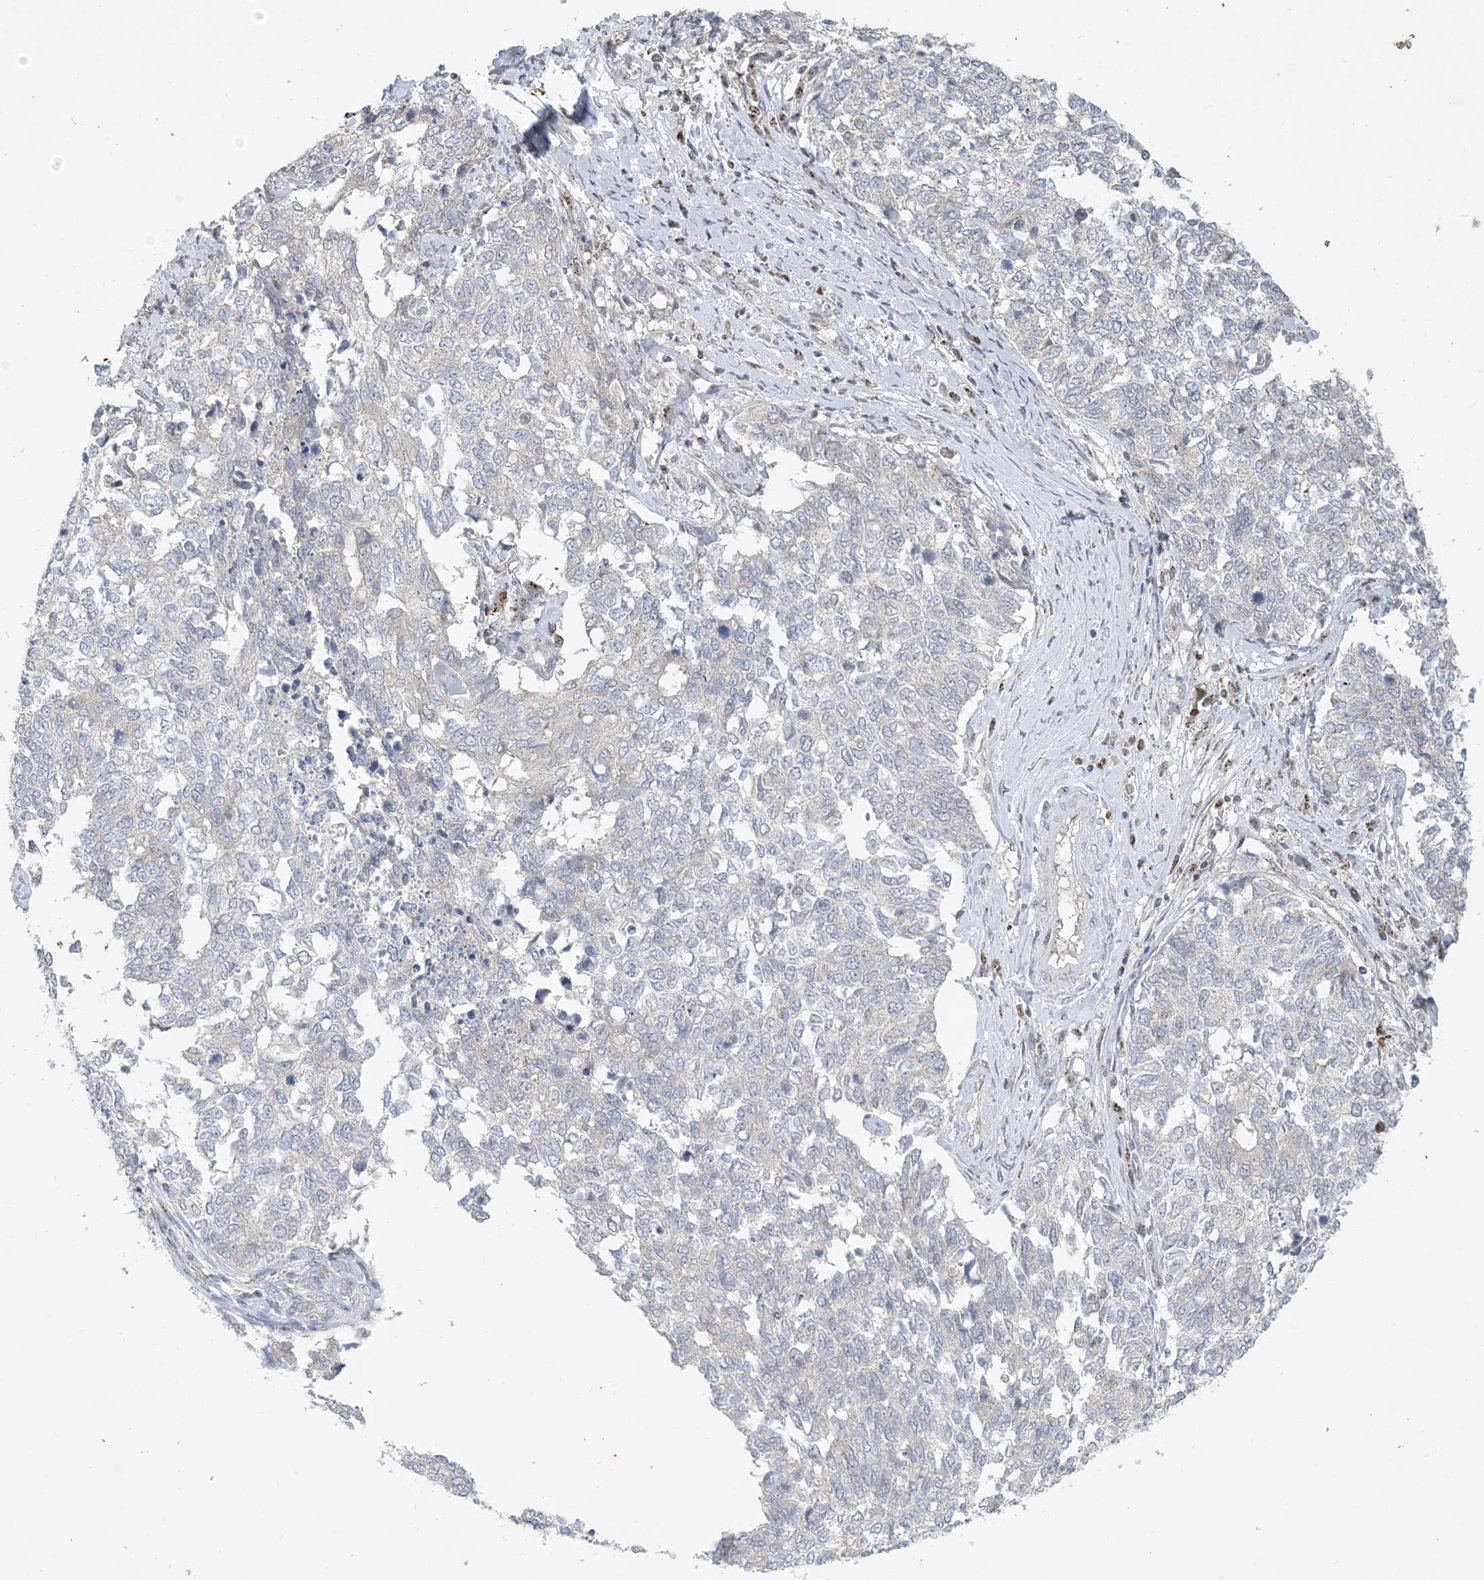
{"staining": {"intensity": "negative", "quantity": "none", "location": "none"}, "tissue": "cervical cancer", "cell_type": "Tumor cells", "image_type": "cancer", "snomed": [{"axis": "morphology", "description": "Squamous cell carcinoma, NOS"}, {"axis": "topography", "description": "Cervix"}], "caption": "The photomicrograph reveals no significant expression in tumor cells of cervical squamous cell carcinoma.", "gene": "CCDC14", "patient": {"sex": "female", "age": 63}}